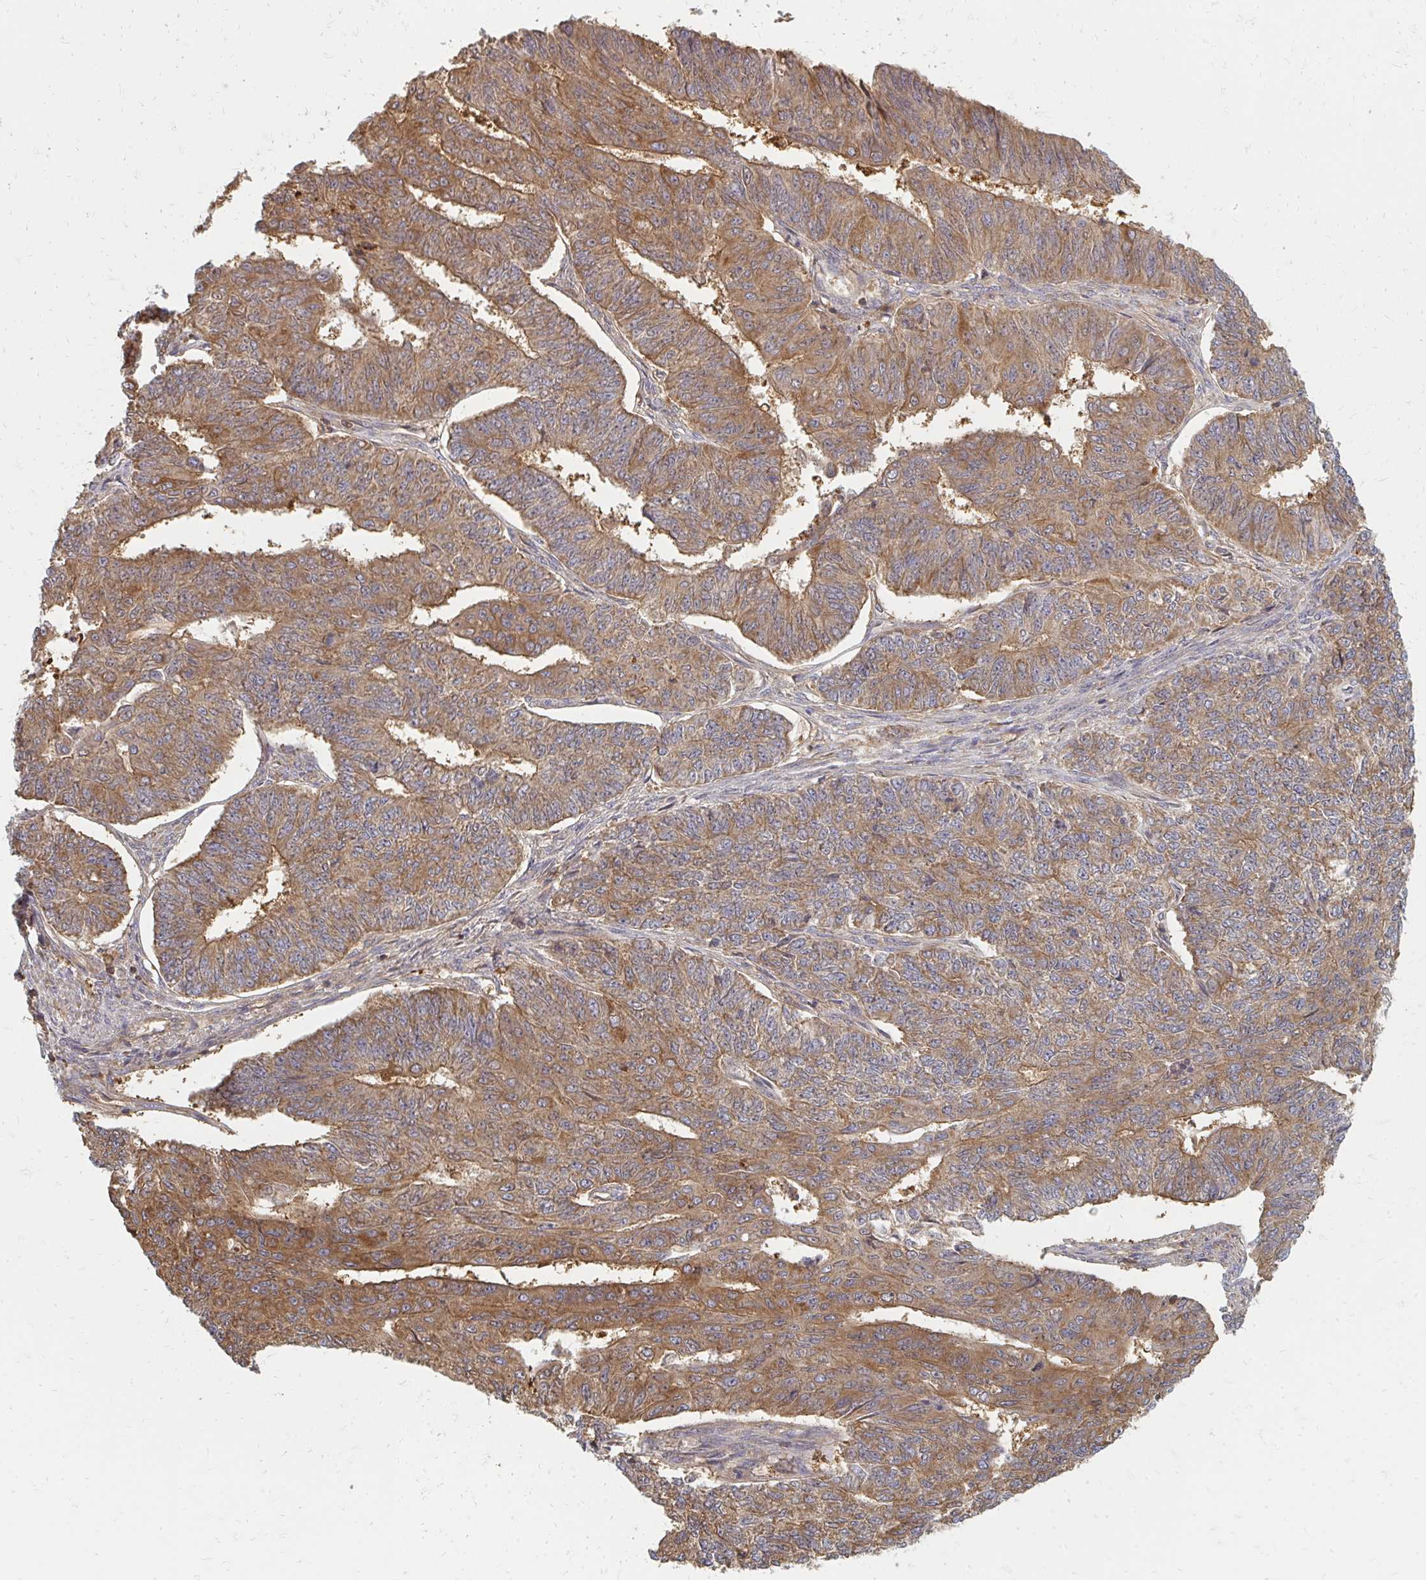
{"staining": {"intensity": "moderate", "quantity": ">75%", "location": "cytoplasmic/membranous"}, "tissue": "endometrial cancer", "cell_type": "Tumor cells", "image_type": "cancer", "snomed": [{"axis": "morphology", "description": "Adenocarcinoma, NOS"}, {"axis": "topography", "description": "Endometrium"}], "caption": "High-magnification brightfield microscopy of endometrial adenocarcinoma stained with DAB (brown) and counterstained with hematoxylin (blue). tumor cells exhibit moderate cytoplasmic/membranous positivity is identified in about>75% of cells.", "gene": "ZNF285", "patient": {"sex": "female", "age": 32}}